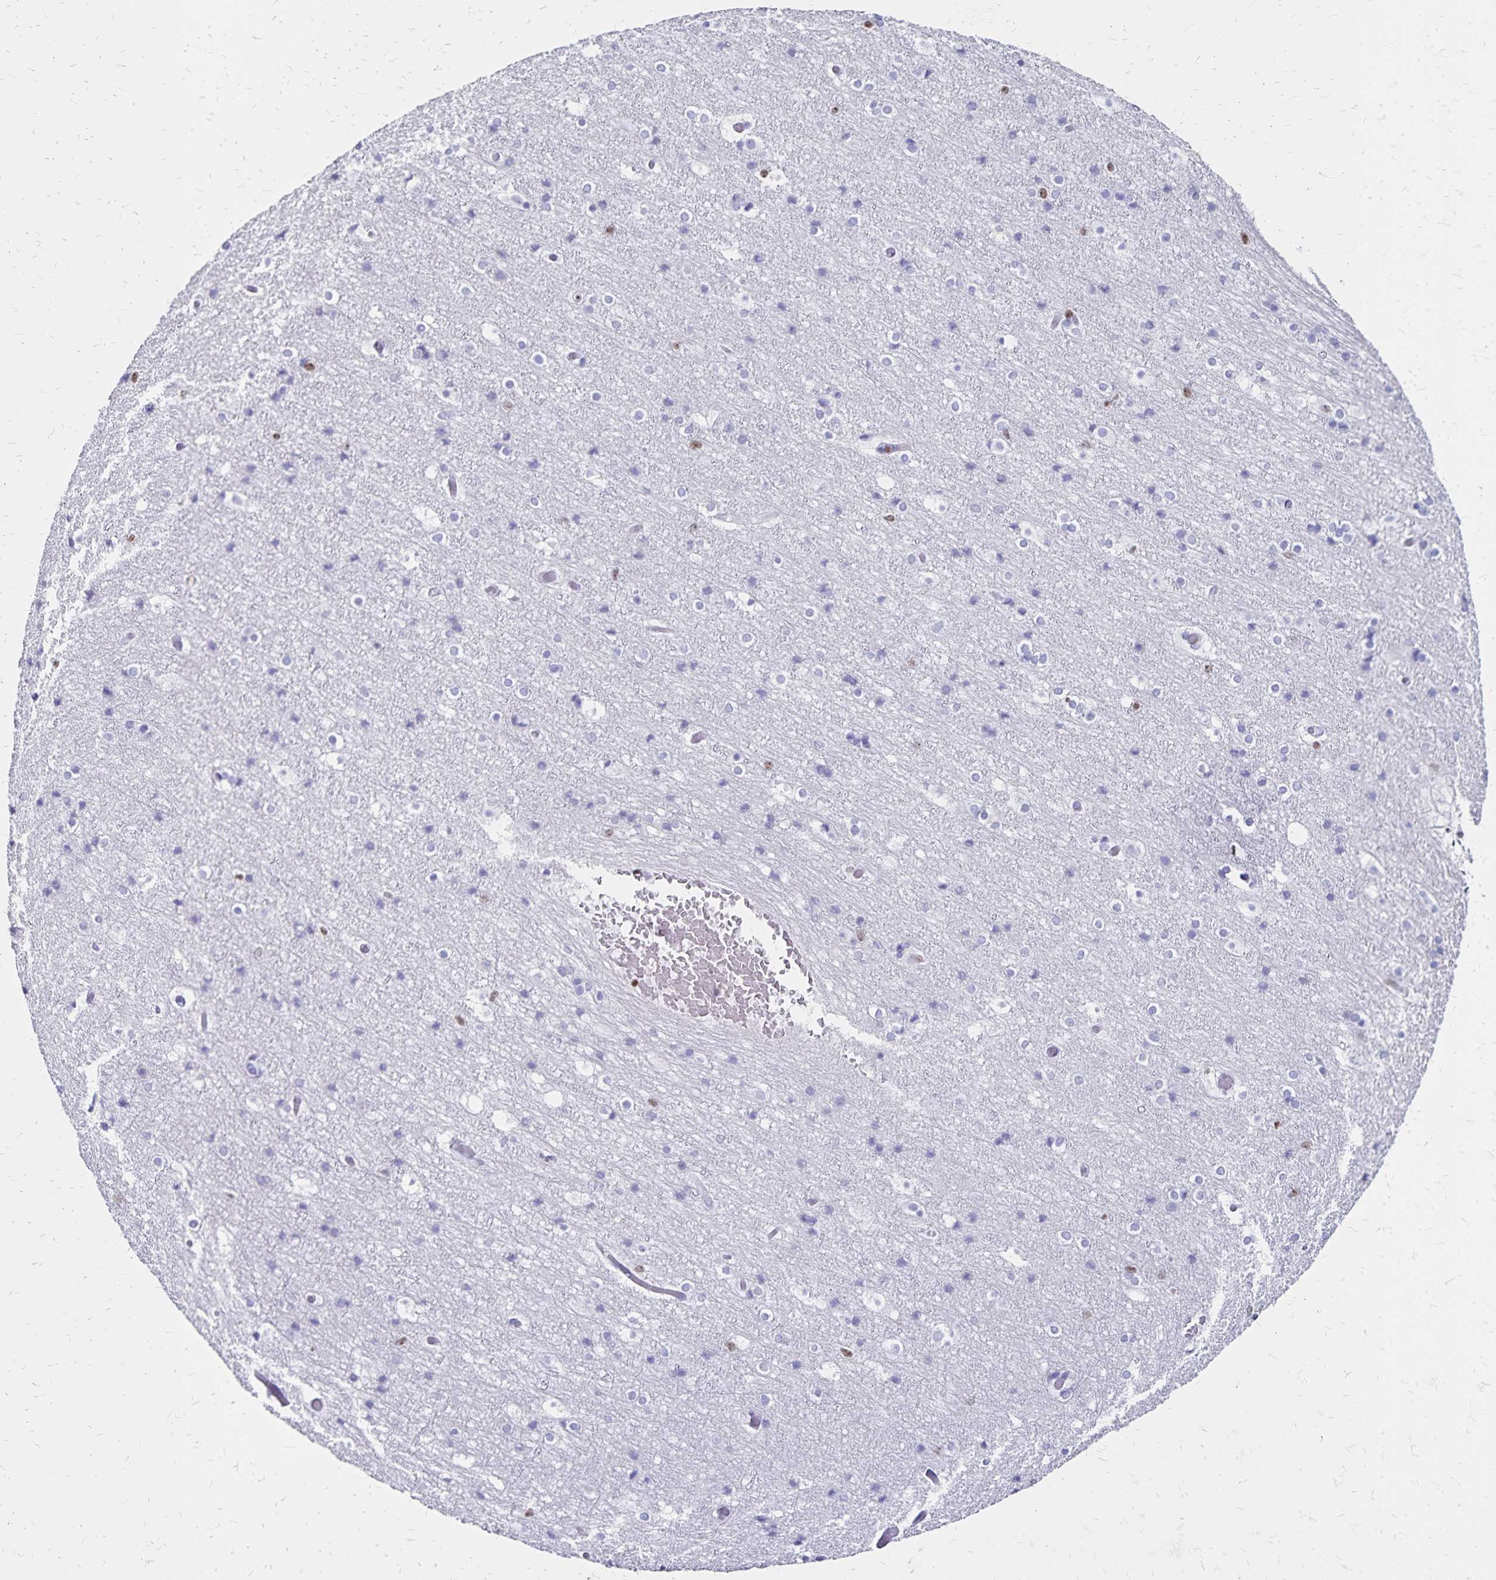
{"staining": {"intensity": "negative", "quantity": "none", "location": "none"}, "tissue": "cerebral cortex", "cell_type": "Endothelial cells", "image_type": "normal", "snomed": [{"axis": "morphology", "description": "Normal tissue, NOS"}, {"axis": "topography", "description": "Cerebral cortex"}], "caption": "Immunohistochemical staining of benign human cerebral cortex demonstrates no significant expression in endothelial cells.", "gene": "IKZF1", "patient": {"sex": "female", "age": 52}}